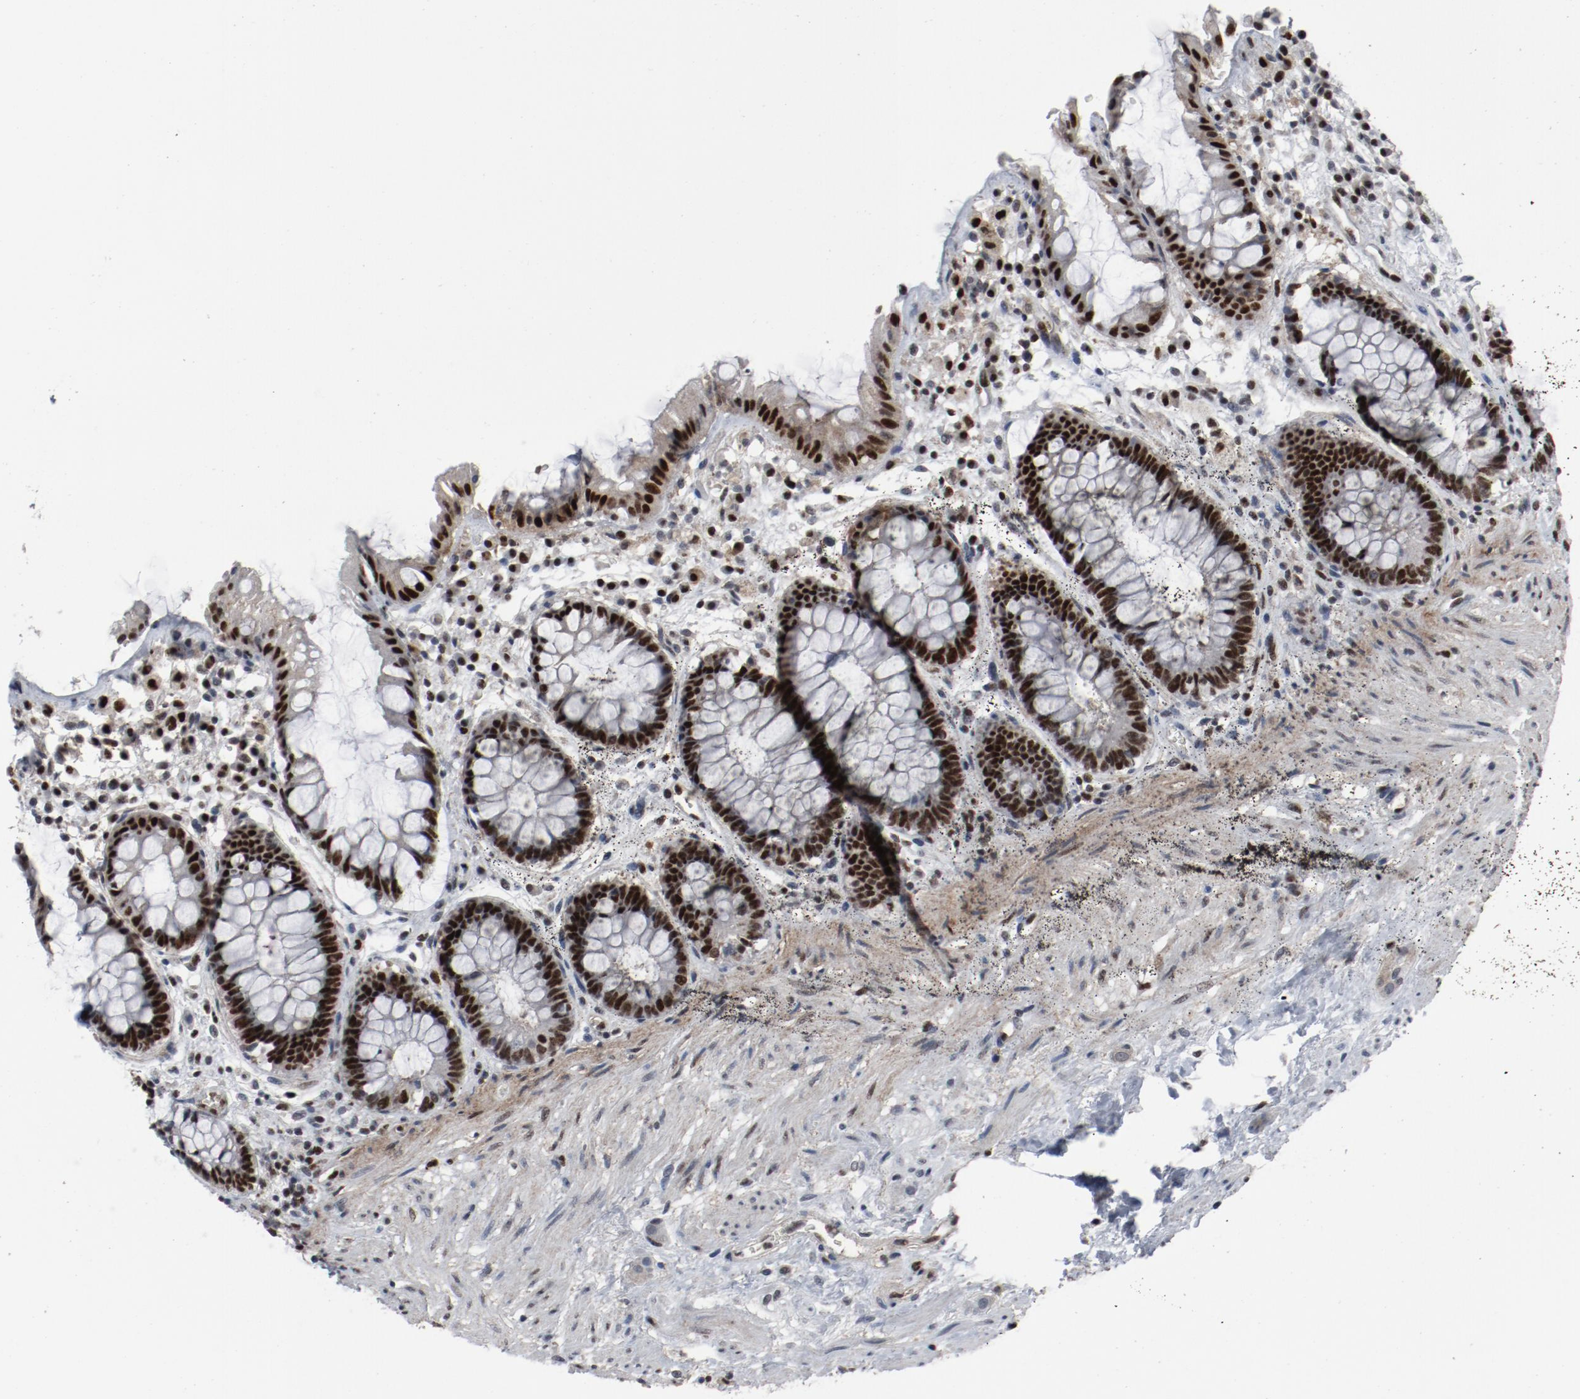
{"staining": {"intensity": "strong", "quantity": ">75%", "location": "nuclear"}, "tissue": "rectum", "cell_type": "Glandular cells", "image_type": "normal", "snomed": [{"axis": "morphology", "description": "Normal tissue, NOS"}, {"axis": "topography", "description": "Rectum"}], "caption": "This micrograph reveals immunohistochemistry (IHC) staining of normal human rectum, with high strong nuclear positivity in about >75% of glandular cells.", "gene": "JMJD6", "patient": {"sex": "female", "age": 46}}